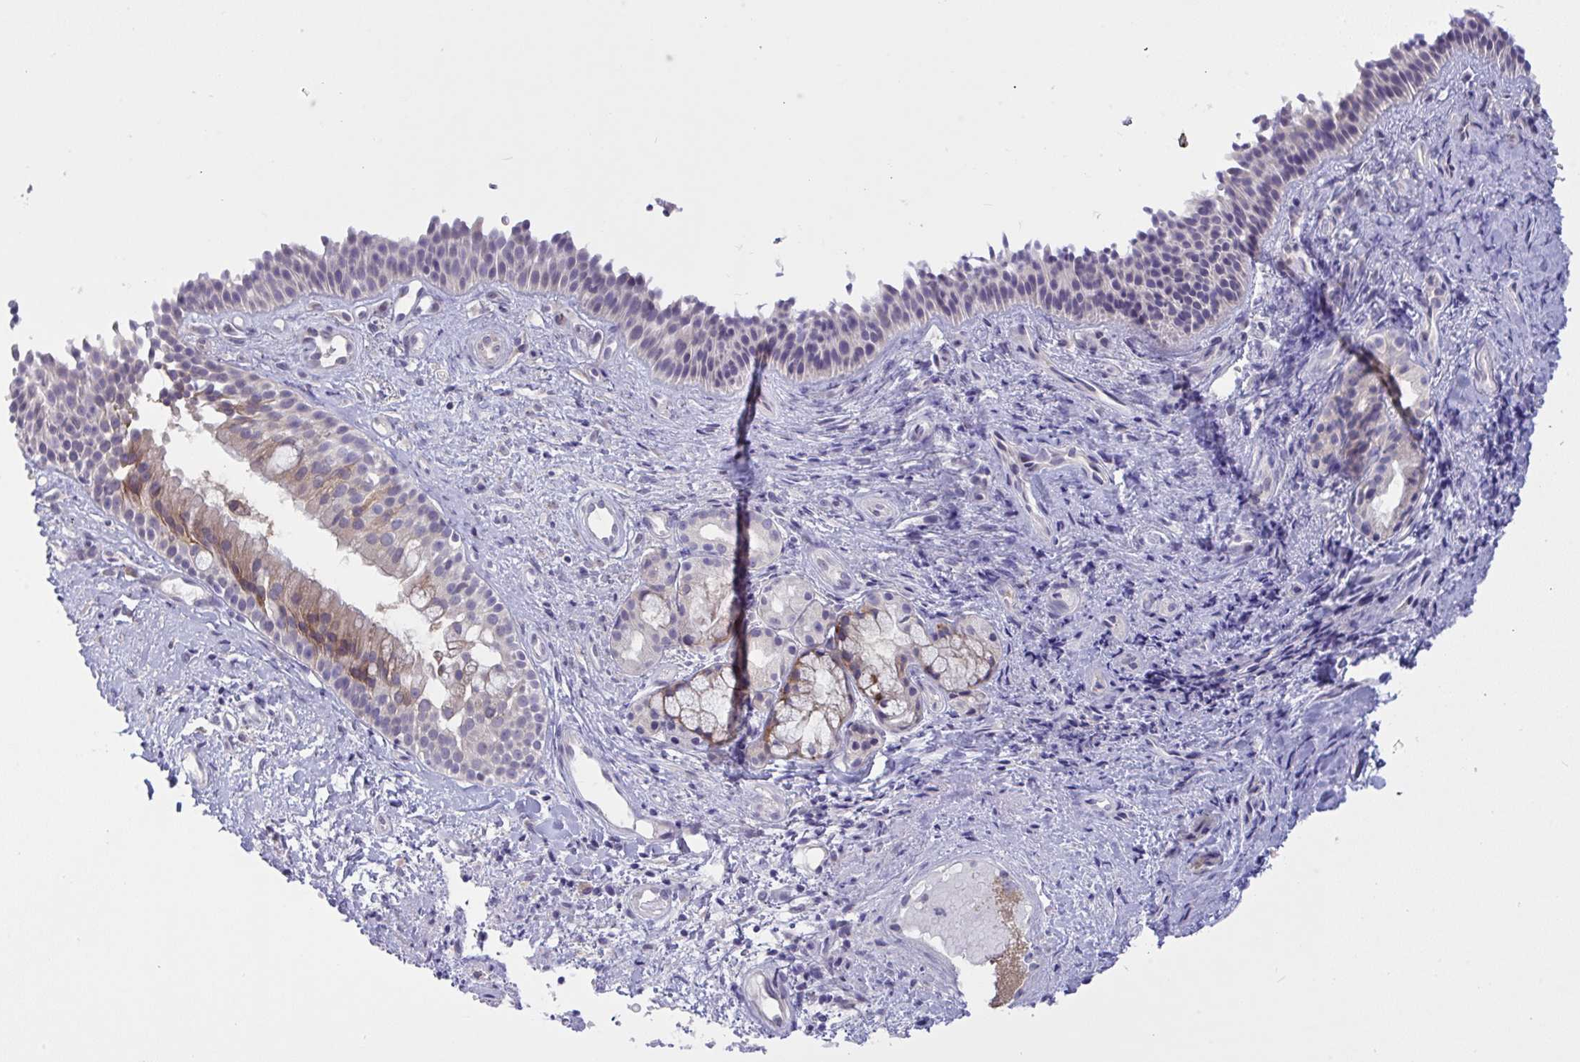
{"staining": {"intensity": "weak", "quantity": "<25%", "location": "cytoplasmic/membranous"}, "tissue": "nasopharynx", "cell_type": "Respiratory epithelial cells", "image_type": "normal", "snomed": [{"axis": "morphology", "description": "Normal tissue, NOS"}, {"axis": "morphology", "description": "Inflammation, NOS"}, {"axis": "topography", "description": "Nasopharynx"}], "caption": "IHC image of benign nasopharynx: human nasopharynx stained with DAB (3,3'-diaminobenzidine) displays no significant protein staining in respiratory epithelial cells.", "gene": "TMEM41A", "patient": {"sex": "male", "age": 54}}